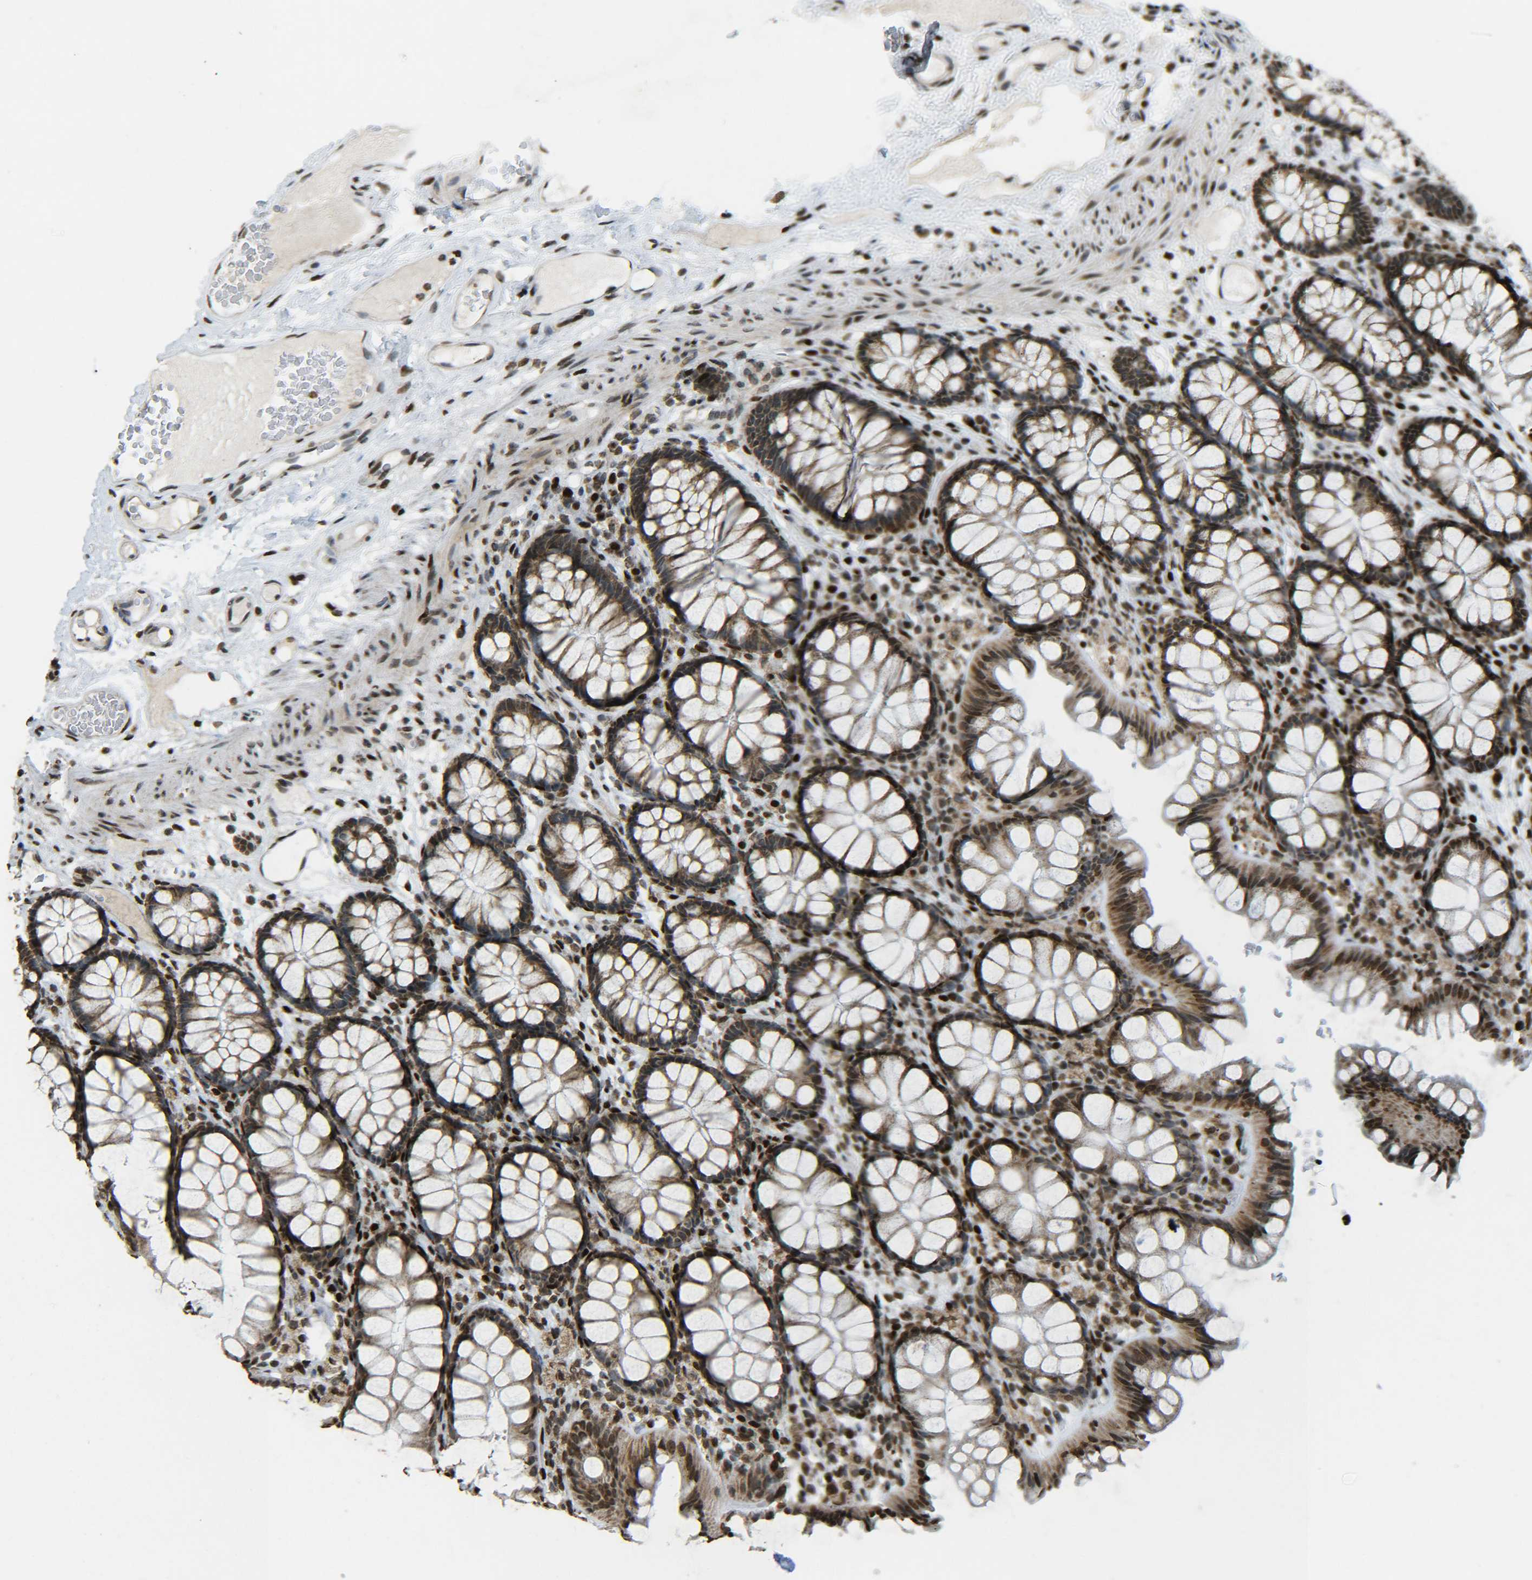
{"staining": {"intensity": "moderate", "quantity": ">75%", "location": "nuclear"}, "tissue": "colon", "cell_type": "Endothelial cells", "image_type": "normal", "snomed": [{"axis": "morphology", "description": "Normal tissue, NOS"}, {"axis": "topography", "description": "Colon"}], "caption": "Endothelial cells demonstrate moderate nuclear staining in approximately >75% of cells in normal colon.", "gene": "NEUROG2", "patient": {"sex": "female", "age": 55}}